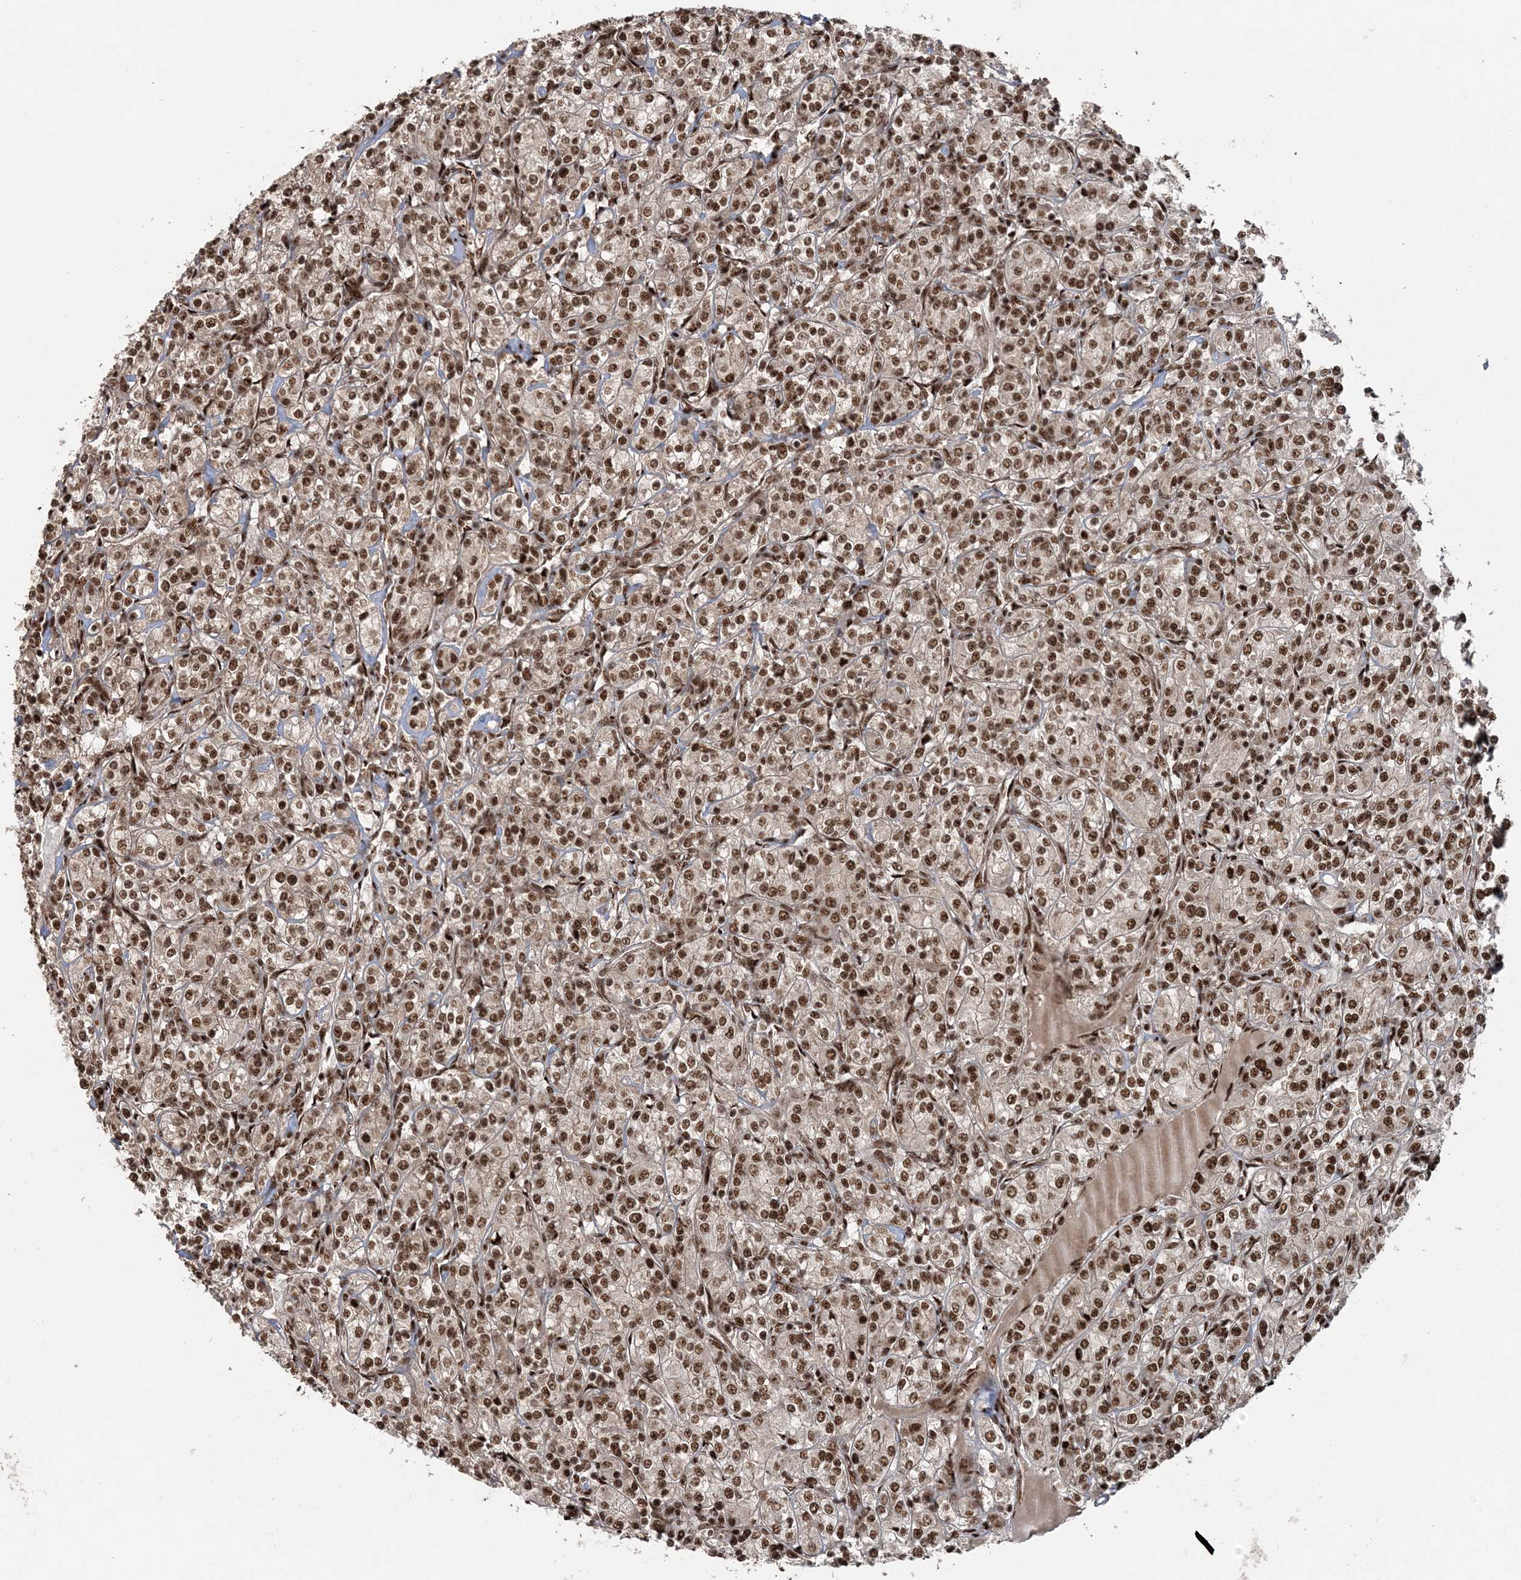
{"staining": {"intensity": "moderate", "quantity": ">75%", "location": "nuclear"}, "tissue": "renal cancer", "cell_type": "Tumor cells", "image_type": "cancer", "snomed": [{"axis": "morphology", "description": "Adenocarcinoma, NOS"}, {"axis": "topography", "description": "Kidney"}], "caption": "Immunohistochemical staining of renal cancer displays moderate nuclear protein positivity in about >75% of tumor cells. The staining was performed using DAB to visualize the protein expression in brown, while the nuclei were stained in blue with hematoxylin (Magnification: 20x).", "gene": "EXOSC8", "patient": {"sex": "male", "age": 77}}